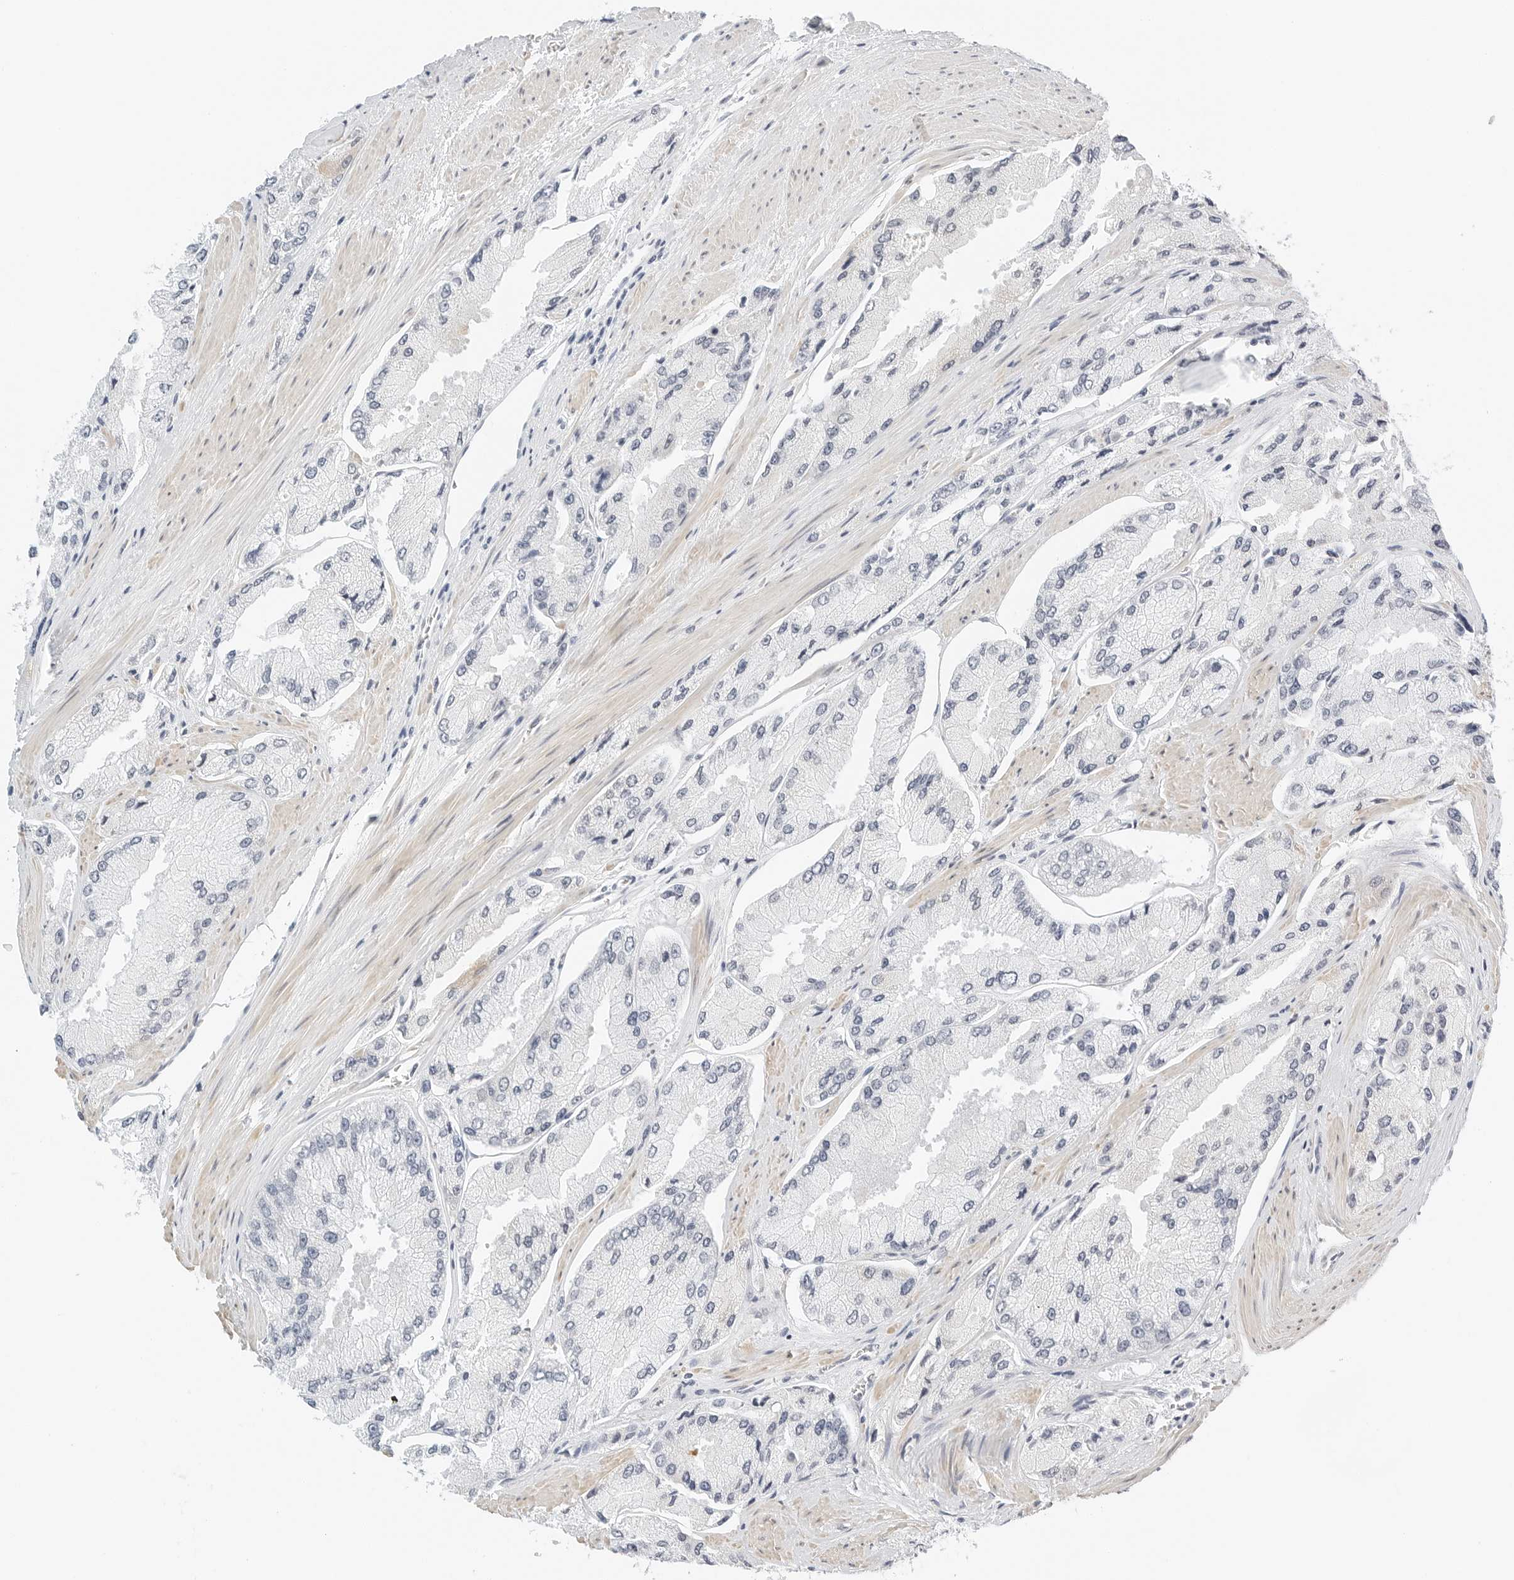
{"staining": {"intensity": "negative", "quantity": "none", "location": "none"}, "tissue": "prostate cancer", "cell_type": "Tumor cells", "image_type": "cancer", "snomed": [{"axis": "morphology", "description": "Adenocarcinoma, High grade"}, {"axis": "topography", "description": "Prostate"}], "caption": "This is an IHC photomicrograph of prostate cancer (adenocarcinoma (high-grade)). There is no staining in tumor cells.", "gene": "PKDCC", "patient": {"sex": "male", "age": 58}}